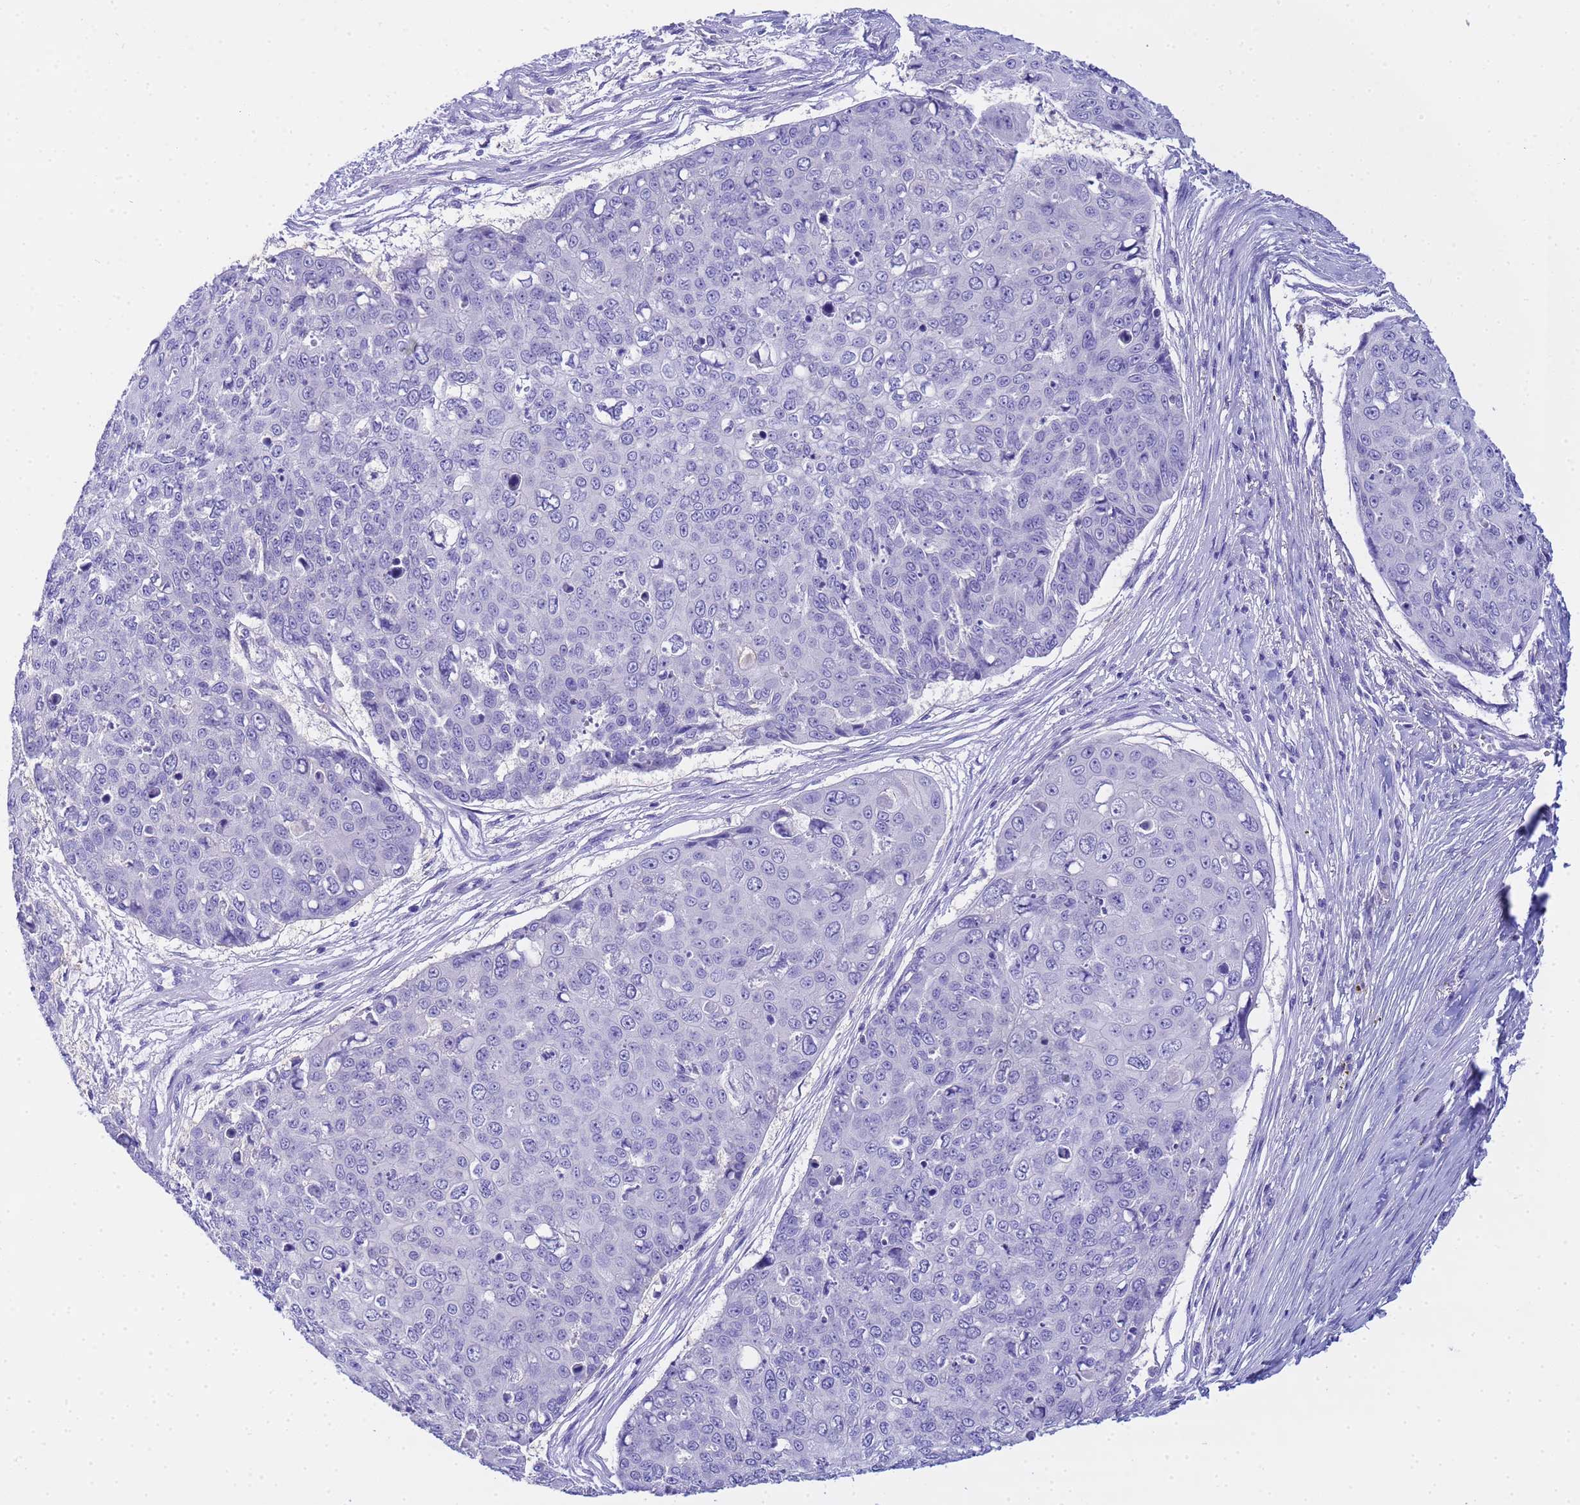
{"staining": {"intensity": "negative", "quantity": "none", "location": "none"}, "tissue": "skin cancer", "cell_type": "Tumor cells", "image_type": "cancer", "snomed": [{"axis": "morphology", "description": "Squamous cell carcinoma, NOS"}, {"axis": "topography", "description": "Skin"}], "caption": "Protein analysis of skin cancer reveals no significant positivity in tumor cells.", "gene": "AQP12A", "patient": {"sex": "male", "age": 71}}